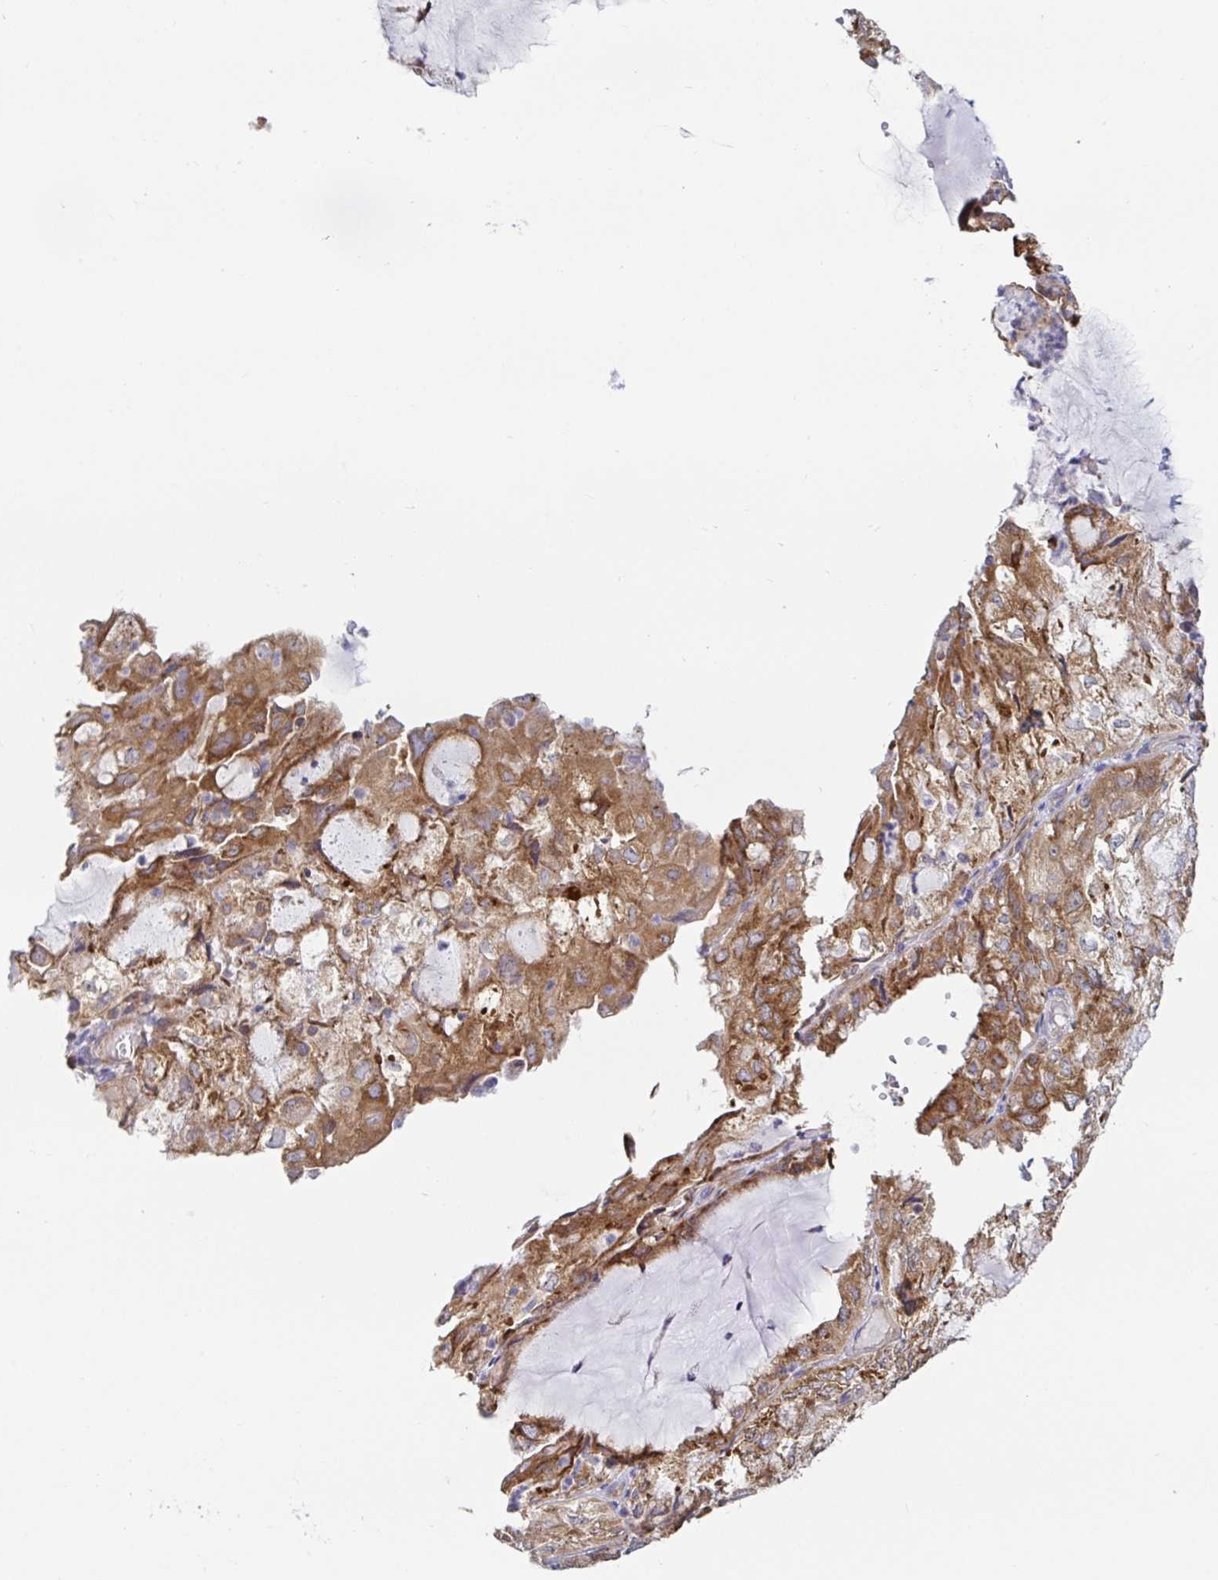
{"staining": {"intensity": "moderate", "quantity": ">75%", "location": "cytoplasmic/membranous"}, "tissue": "endometrial cancer", "cell_type": "Tumor cells", "image_type": "cancer", "snomed": [{"axis": "morphology", "description": "Adenocarcinoma, NOS"}, {"axis": "topography", "description": "Endometrium"}], "caption": "IHC micrograph of neoplastic tissue: adenocarcinoma (endometrial) stained using immunohistochemistry (IHC) demonstrates medium levels of moderate protein expression localized specifically in the cytoplasmic/membranous of tumor cells, appearing as a cytoplasmic/membranous brown color.", "gene": "LARP1", "patient": {"sex": "female", "age": 81}}